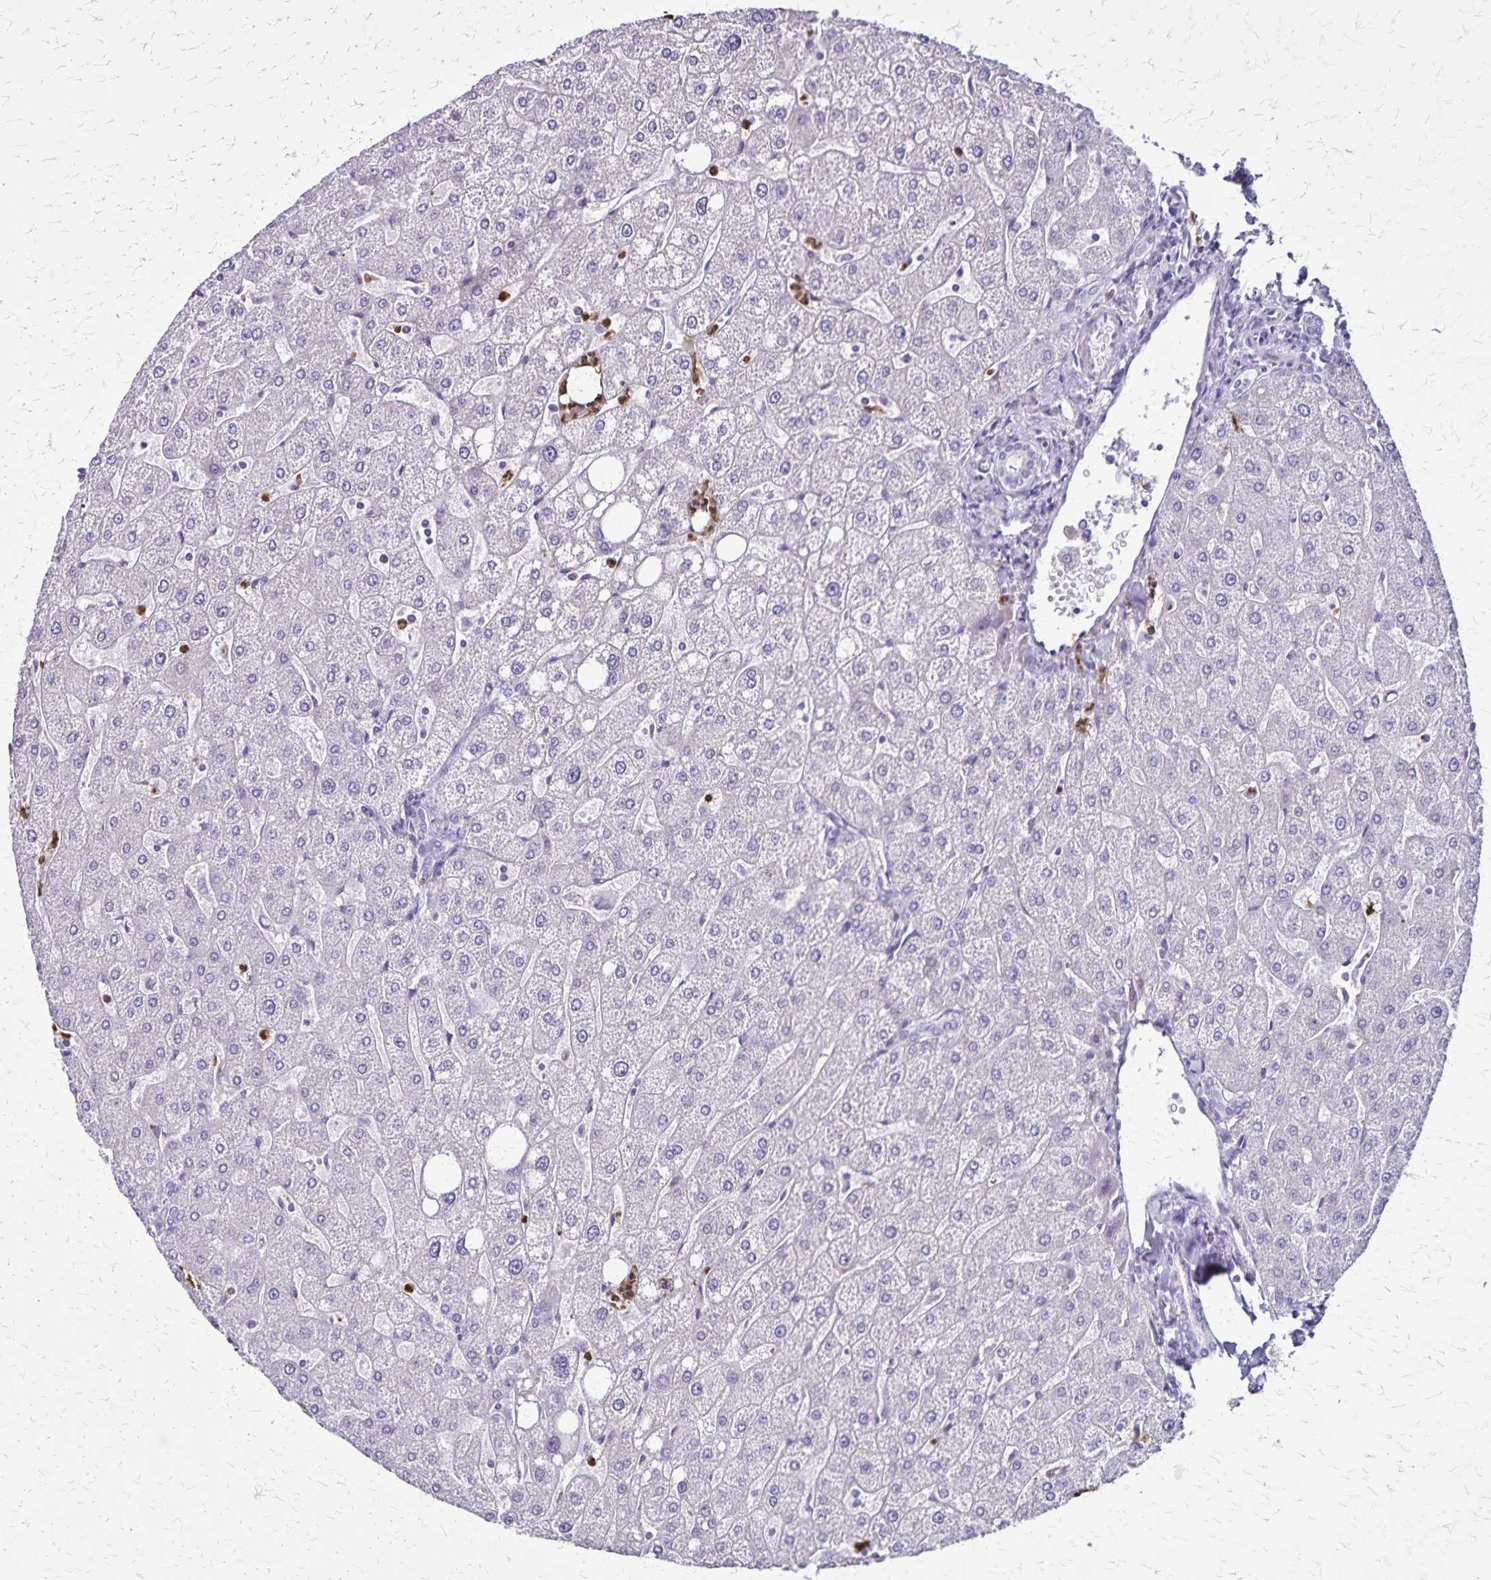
{"staining": {"intensity": "negative", "quantity": "none", "location": "none"}, "tissue": "liver", "cell_type": "Cholangiocytes", "image_type": "normal", "snomed": [{"axis": "morphology", "description": "Normal tissue, NOS"}, {"axis": "topography", "description": "Liver"}], "caption": "A micrograph of liver stained for a protein exhibits no brown staining in cholangiocytes. Brightfield microscopy of IHC stained with DAB (brown) and hematoxylin (blue), captured at high magnification.", "gene": "ULBP3", "patient": {"sex": "male", "age": 67}}